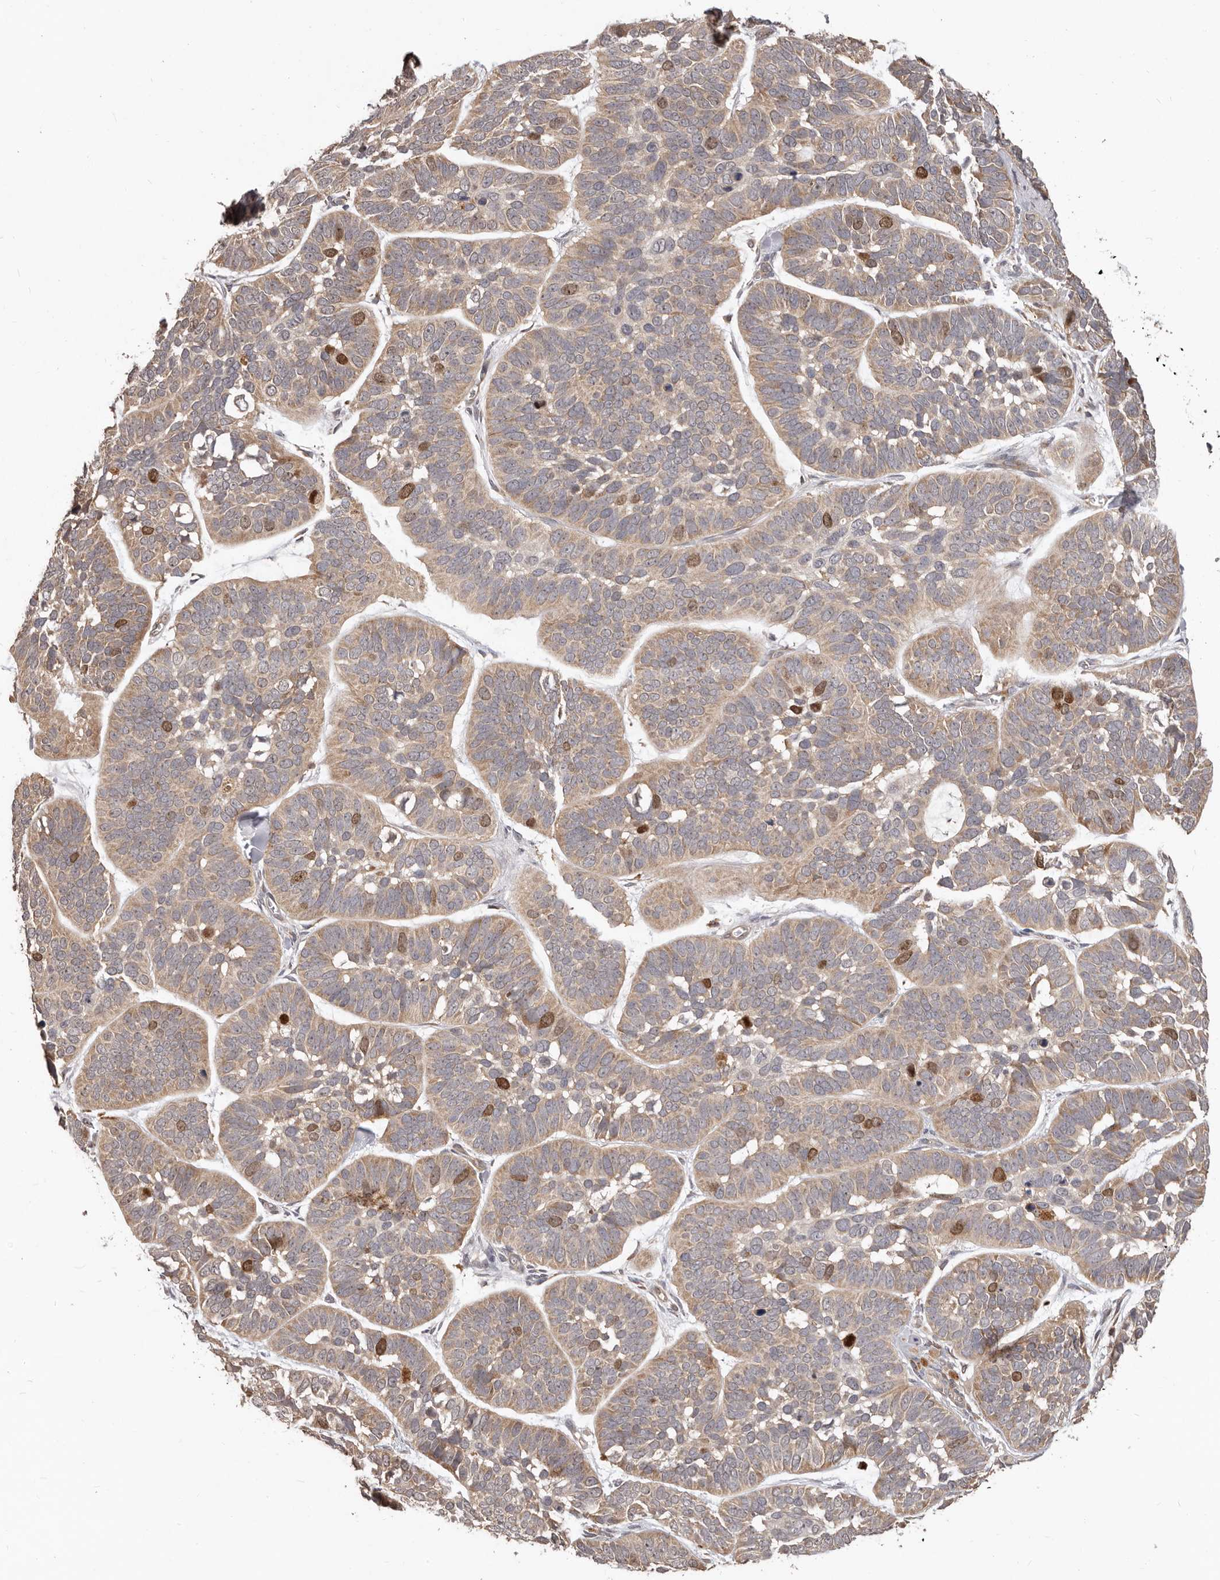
{"staining": {"intensity": "strong", "quantity": "<25%", "location": "cytoplasmic/membranous,nuclear"}, "tissue": "skin cancer", "cell_type": "Tumor cells", "image_type": "cancer", "snomed": [{"axis": "morphology", "description": "Basal cell carcinoma"}, {"axis": "topography", "description": "Skin"}], "caption": "Strong cytoplasmic/membranous and nuclear protein positivity is identified in about <25% of tumor cells in skin cancer.", "gene": "RNF187", "patient": {"sex": "male", "age": 62}}